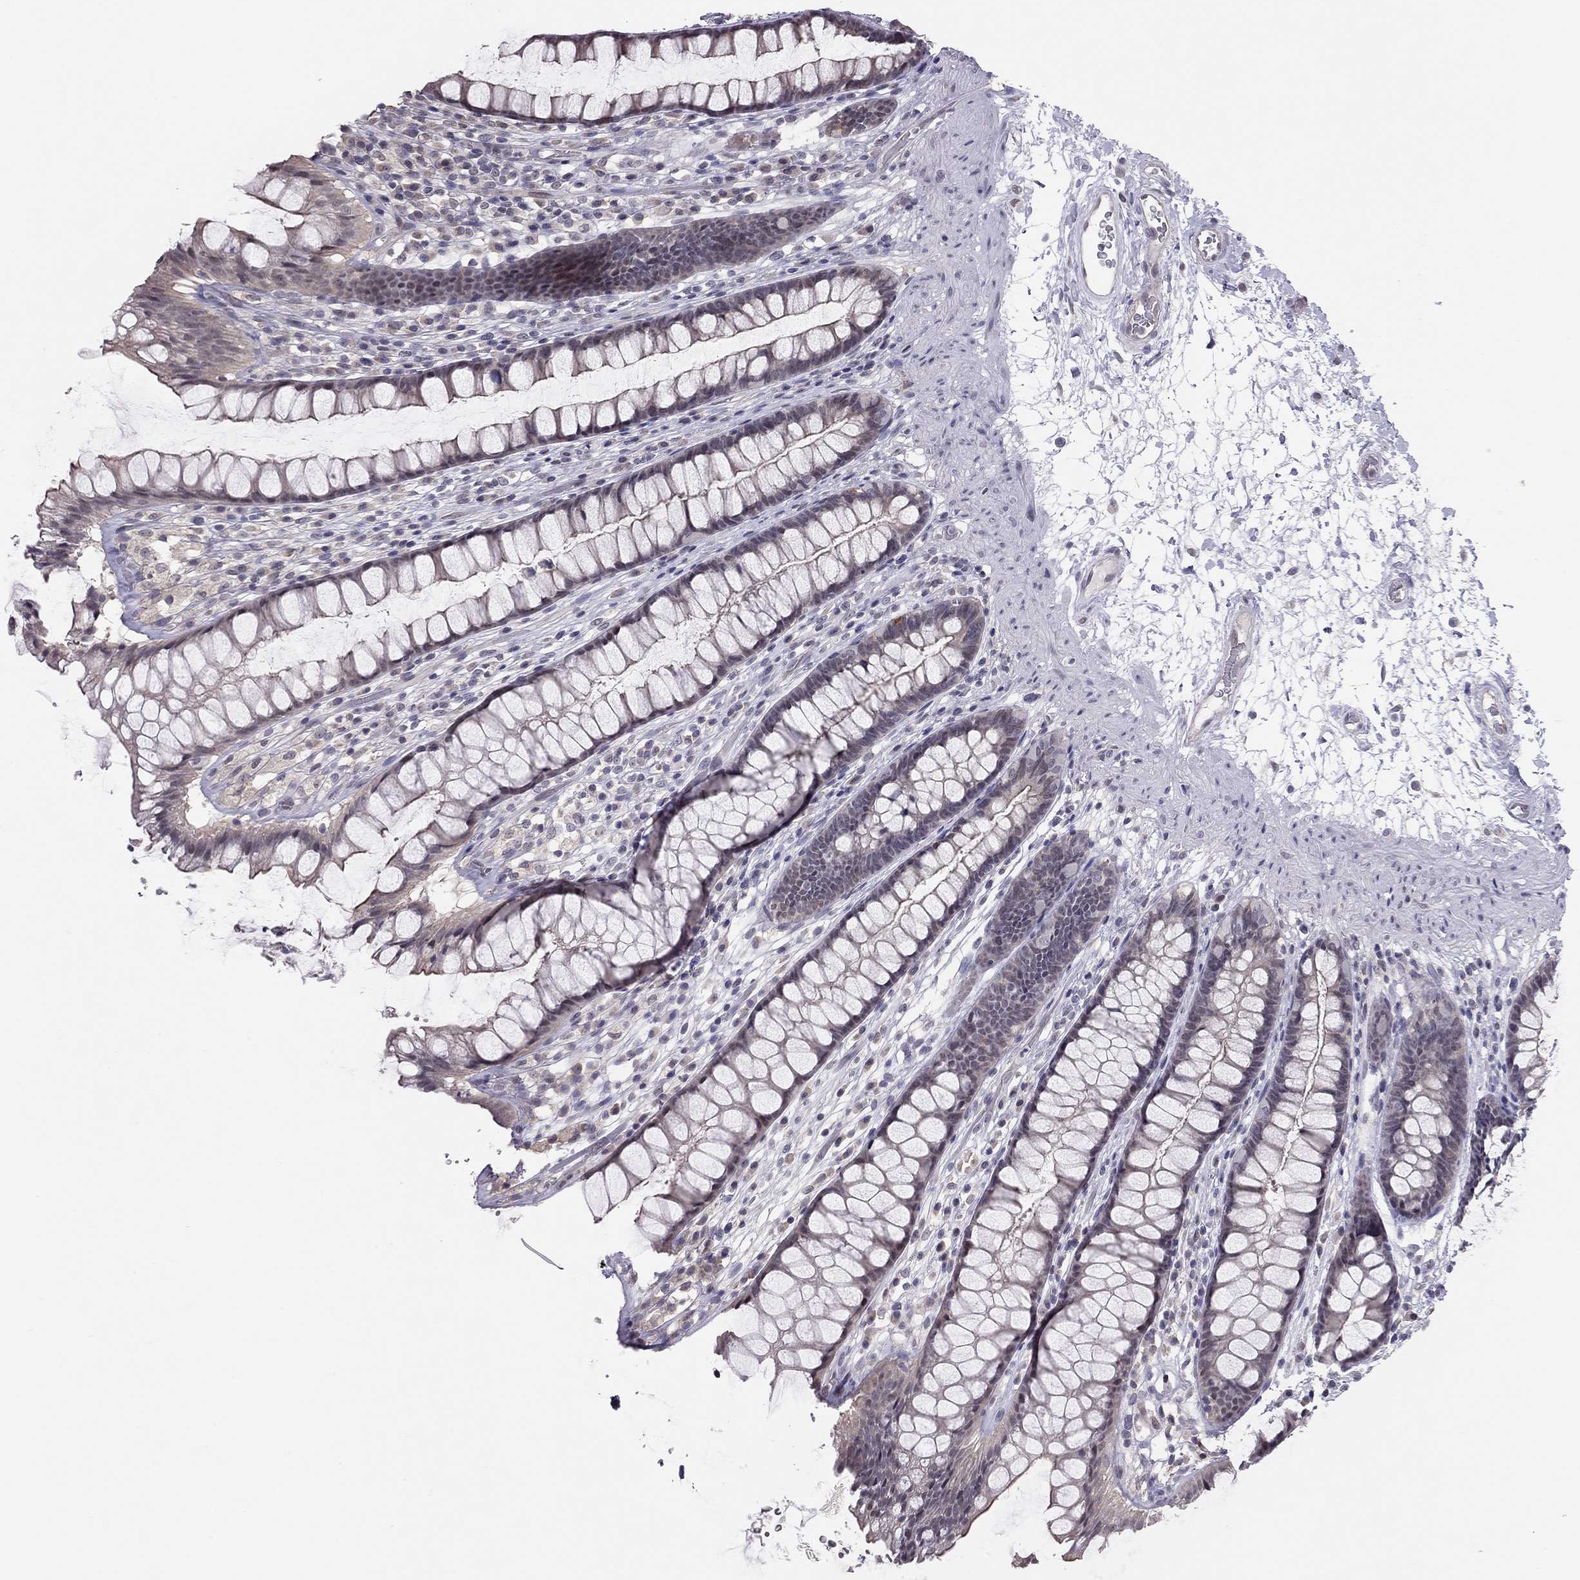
{"staining": {"intensity": "moderate", "quantity": "<25%", "location": "cytoplasmic/membranous"}, "tissue": "rectum", "cell_type": "Glandular cells", "image_type": "normal", "snomed": [{"axis": "morphology", "description": "Normal tissue, NOS"}, {"axis": "topography", "description": "Rectum"}], "caption": "This micrograph reveals immunohistochemistry (IHC) staining of normal human rectum, with low moderate cytoplasmic/membranous staining in about <25% of glandular cells.", "gene": "HSF2BP", "patient": {"sex": "male", "age": 72}}